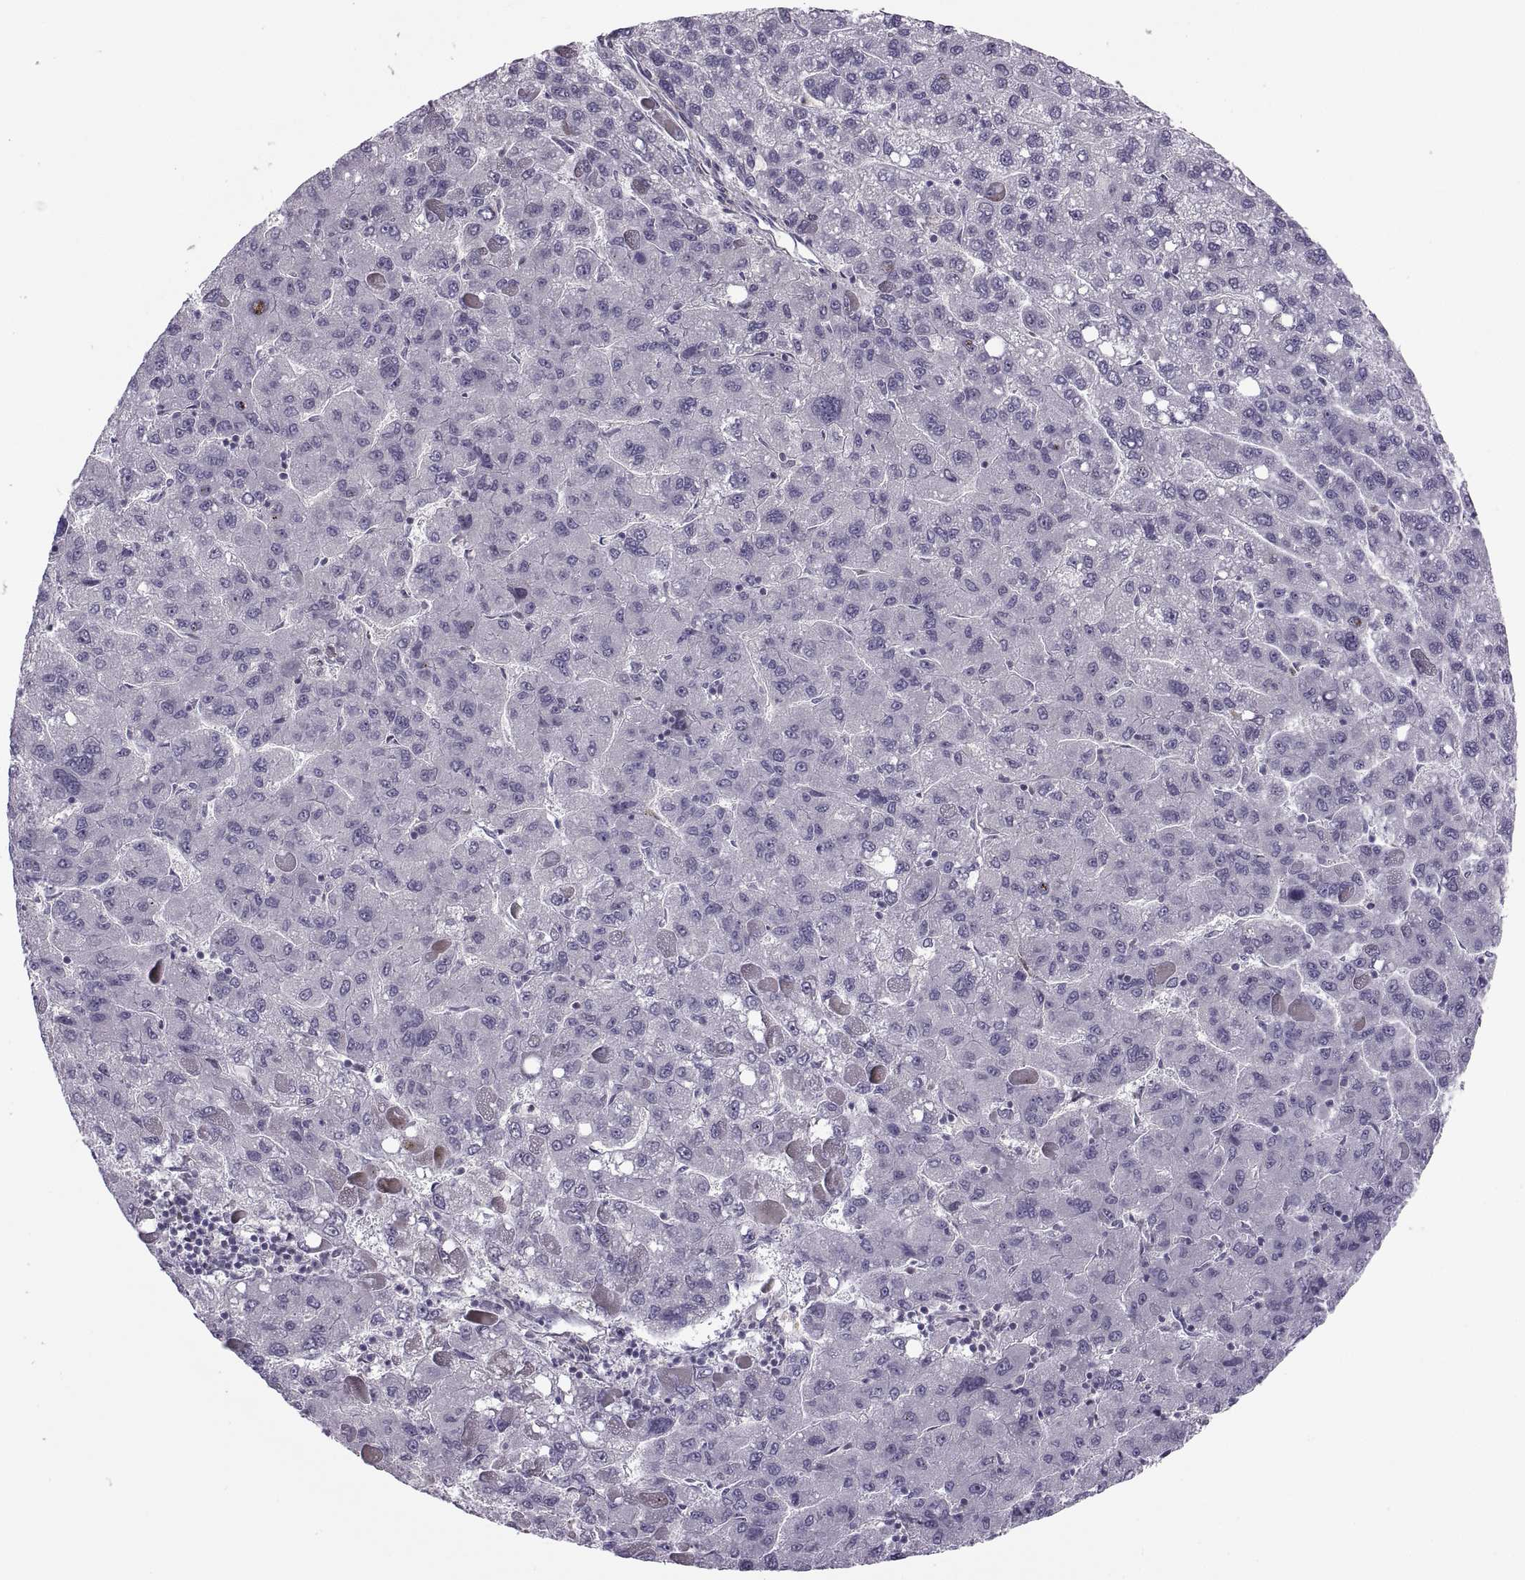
{"staining": {"intensity": "negative", "quantity": "none", "location": "none"}, "tissue": "liver cancer", "cell_type": "Tumor cells", "image_type": "cancer", "snomed": [{"axis": "morphology", "description": "Carcinoma, Hepatocellular, NOS"}, {"axis": "topography", "description": "Liver"}], "caption": "Tumor cells show no significant positivity in hepatocellular carcinoma (liver).", "gene": "CHCT1", "patient": {"sex": "female", "age": 82}}